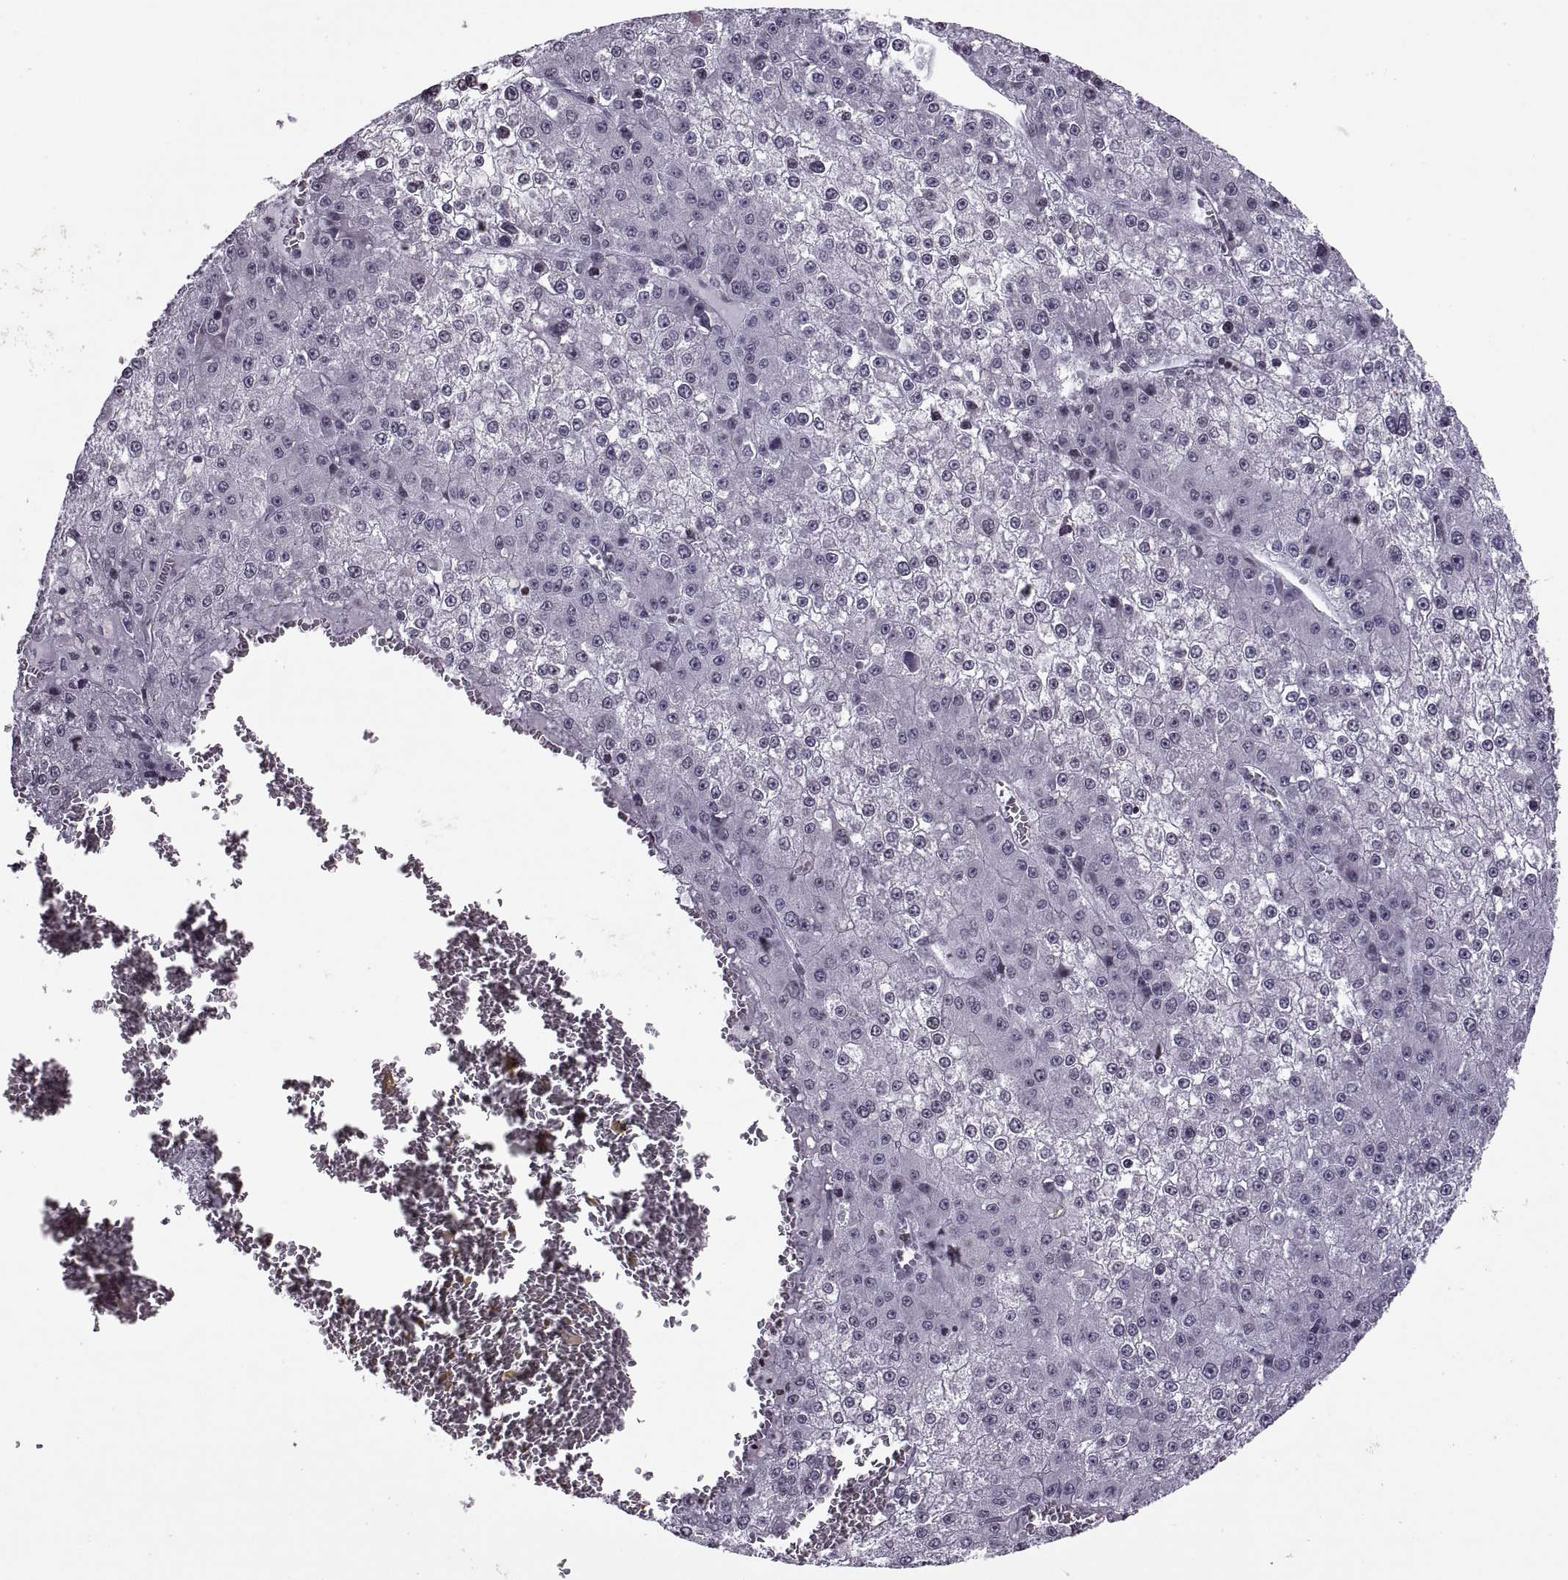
{"staining": {"intensity": "negative", "quantity": "none", "location": "none"}, "tissue": "liver cancer", "cell_type": "Tumor cells", "image_type": "cancer", "snomed": [{"axis": "morphology", "description": "Carcinoma, Hepatocellular, NOS"}, {"axis": "topography", "description": "Liver"}], "caption": "Liver hepatocellular carcinoma was stained to show a protein in brown. There is no significant expression in tumor cells.", "gene": "H1-8", "patient": {"sex": "female", "age": 73}}